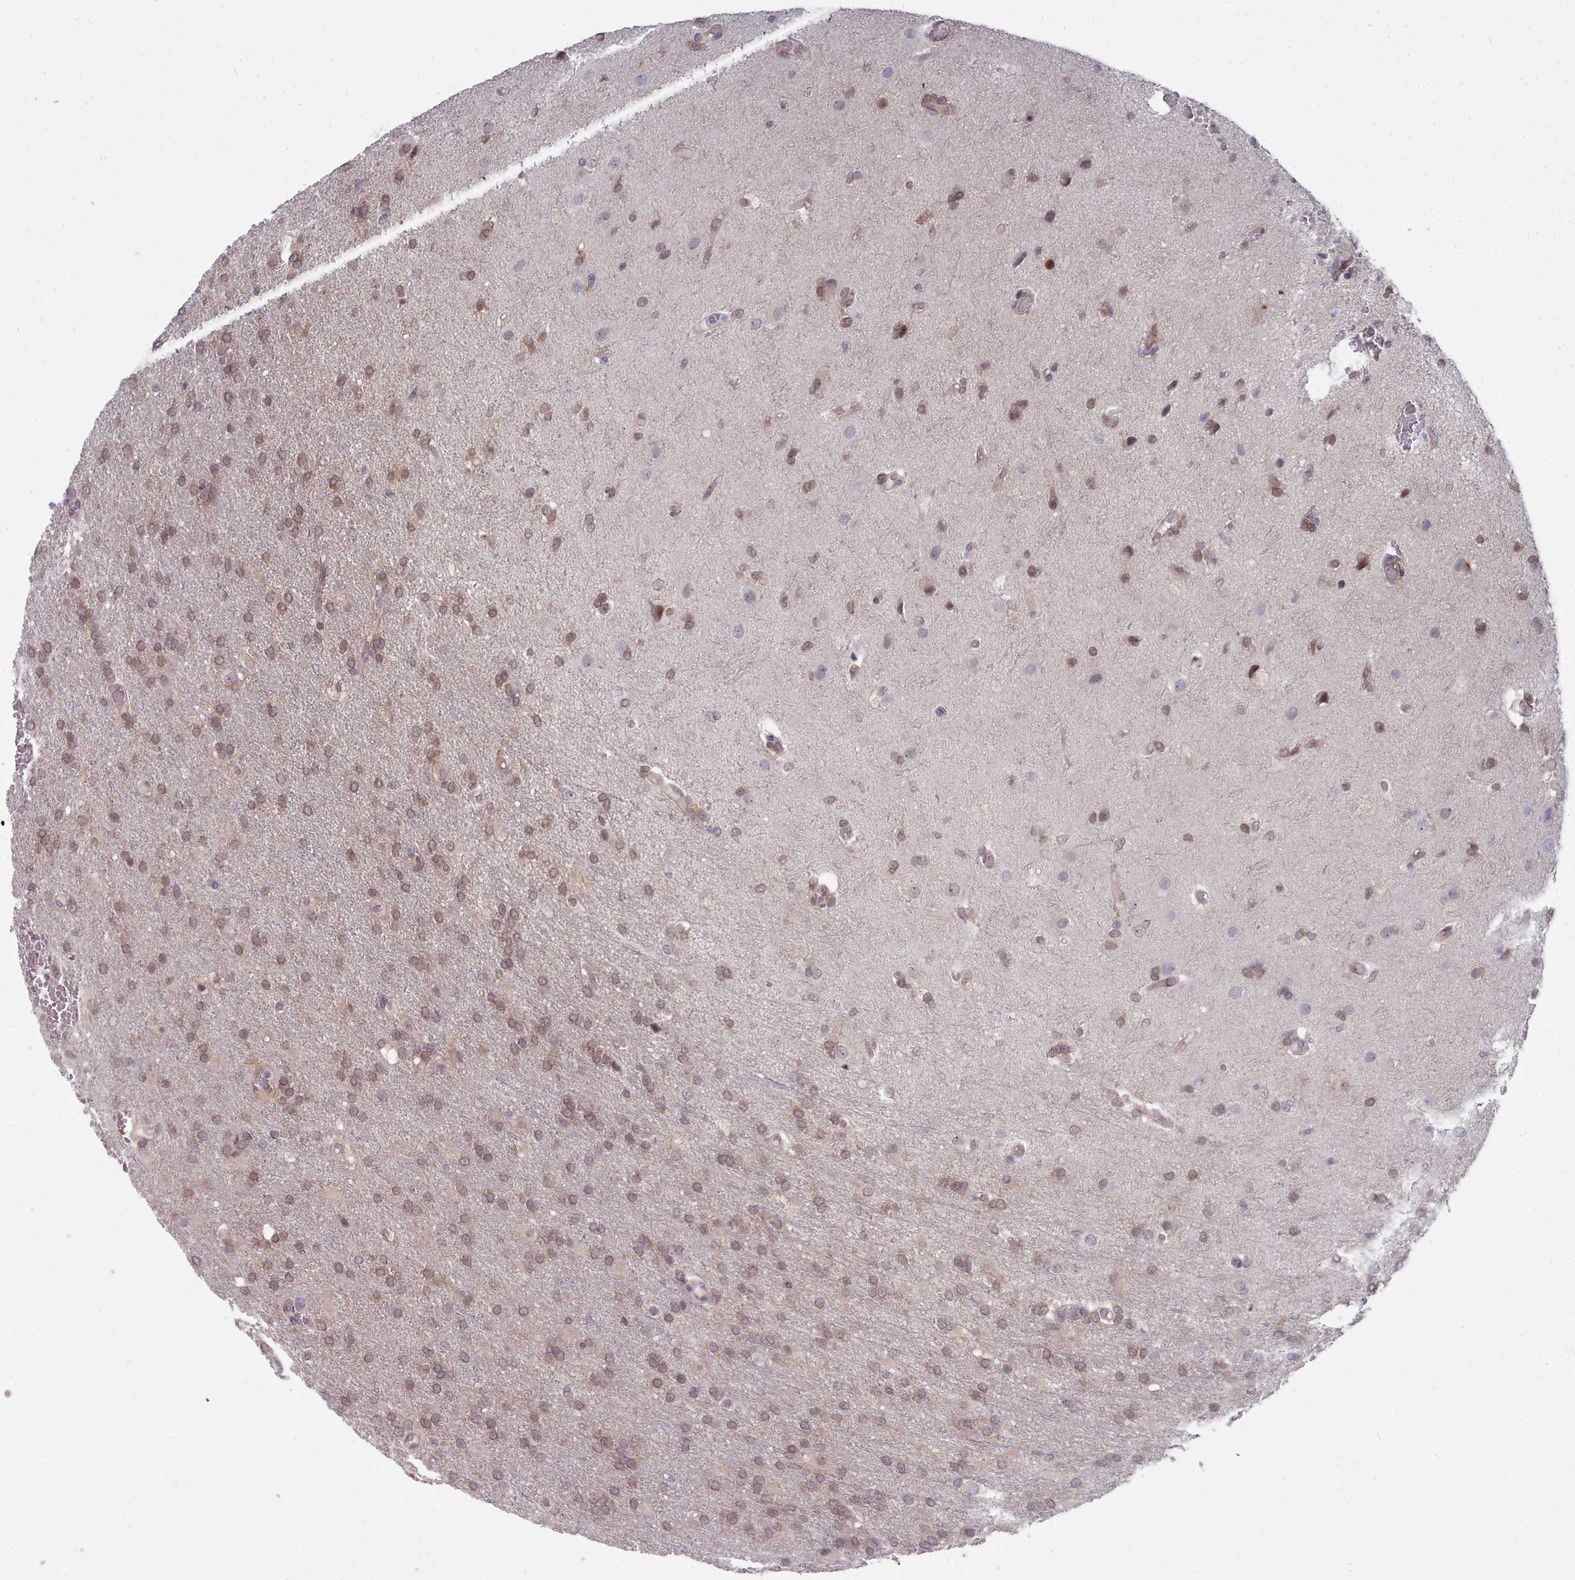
{"staining": {"intensity": "weak", "quantity": ">75%", "location": "nuclear"}, "tissue": "glioma", "cell_type": "Tumor cells", "image_type": "cancer", "snomed": [{"axis": "morphology", "description": "Glioma, malignant, High grade"}, {"axis": "topography", "description": "Brain"}], "caption": "Immunohistochemical staining of glioma shows weak nuclear protein expression in about >75% of tumor cells.", "gene": "GINS1", "patient": {"sex": "female", "age": 74}}